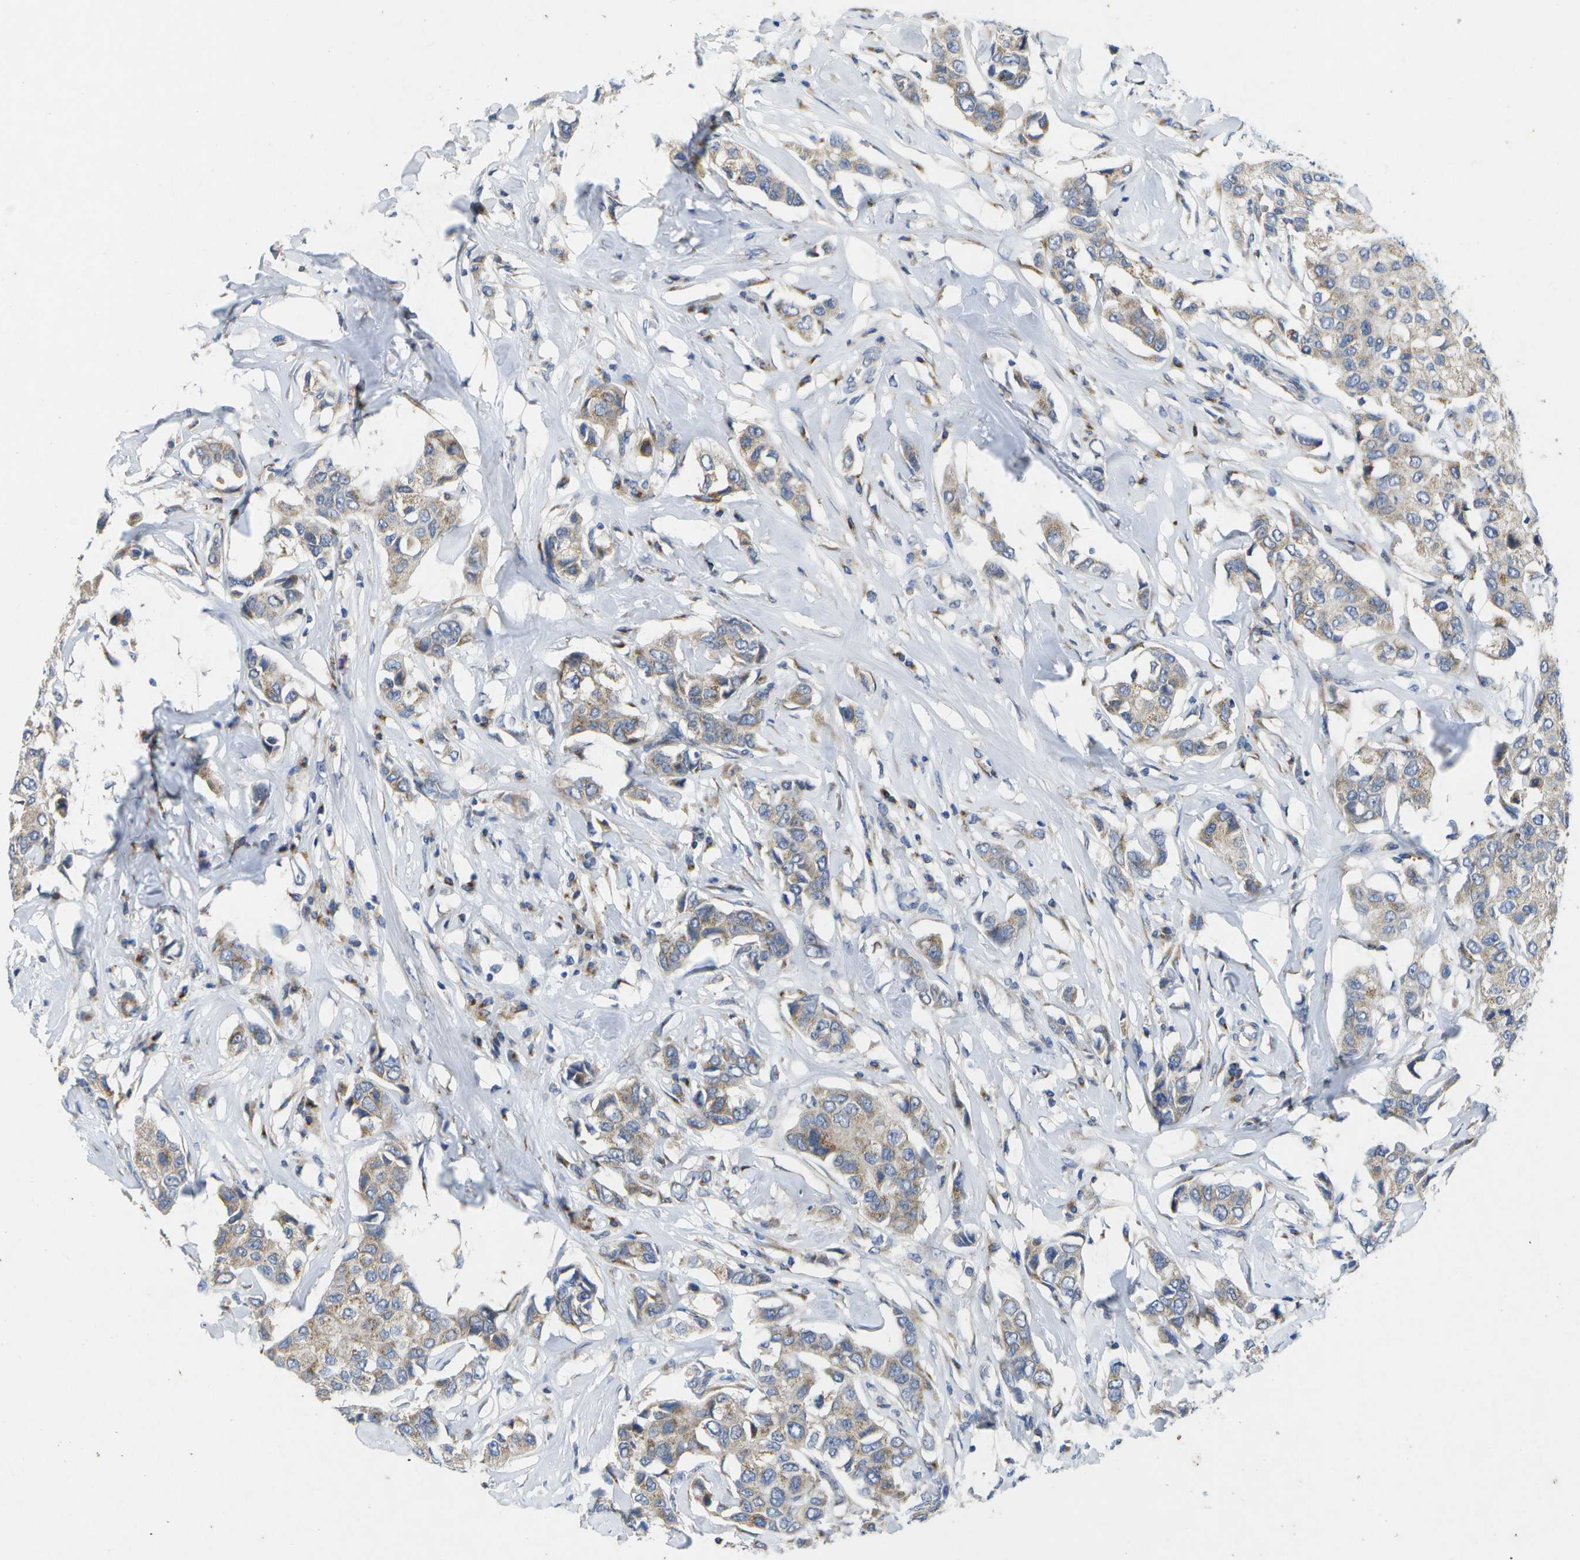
{"staining": {"intensity": "weak", "quantity": ">75%", "location": "cytoplasmic/membranous"}, "tissue": "breast cancer", "cell_type": "Tumor cells", "image_type": "cancer", "snomed": [{"axis": "morphology", "description": "Duct carcinoma"}, {"axis": "topography", "description": "Breast"}], "caption": "Immunohistochemical staining of breast cancer (invasive ductal carcinoma) displays low levels of weak cytoplasmic/membranous positivity in approximately >75% of tumor cells.", "gene": "KDELR1", "patient": {"sex": "female", "age": 80}}